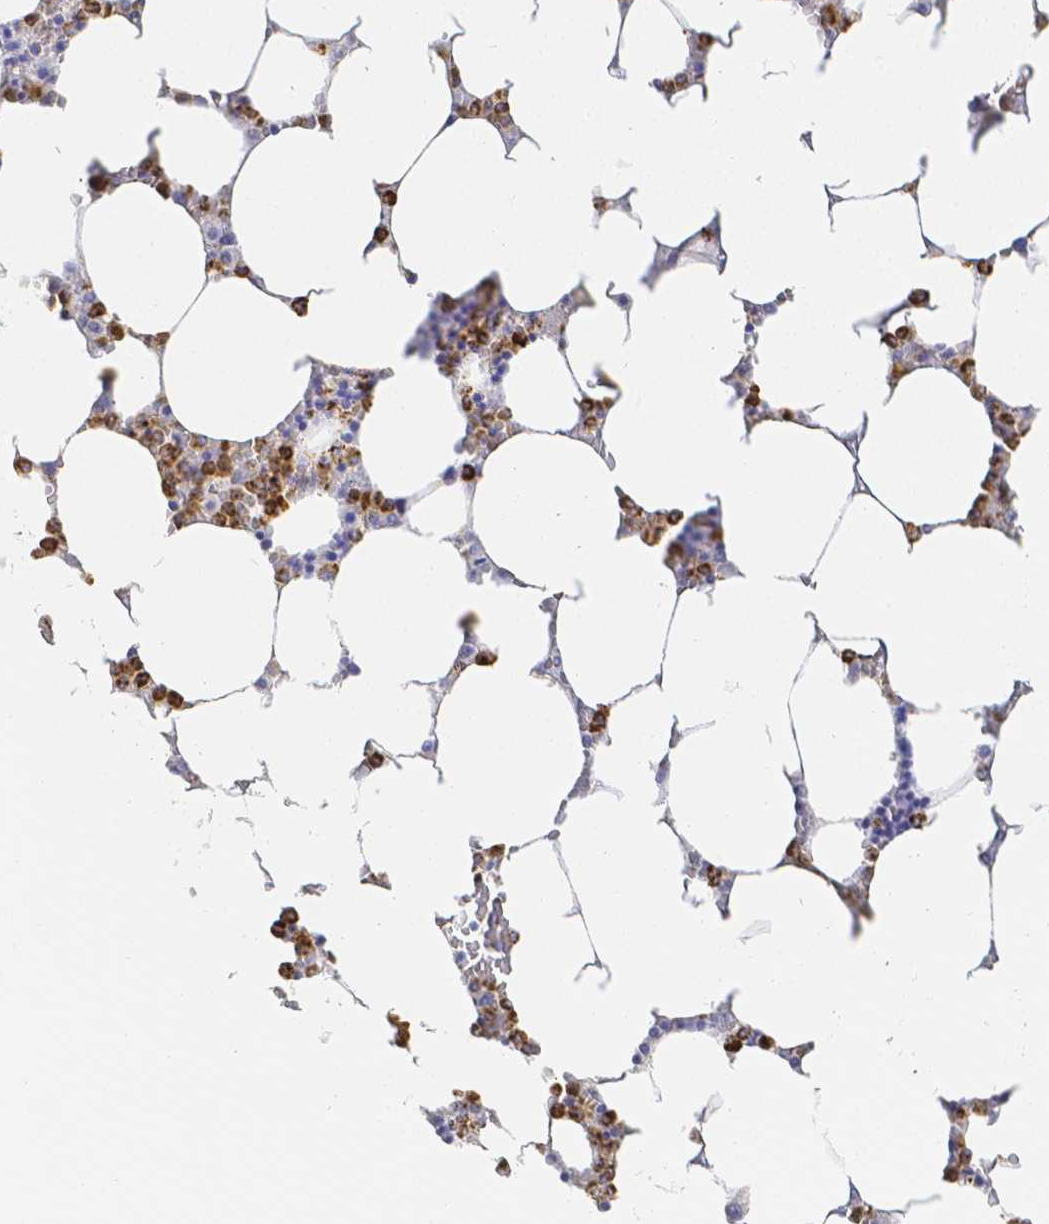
{"staining": {"intensity": "strong", "quantity": "<25%", "location": "cytoplasmic/membranous"}, "tissue": "bone marrow", "cell_type": "Hematopoietic cells", "image_type": "normal", "snomed": [{"axis": "morphology", "description": "Normal tissue, NOS"}, {"axis": "topography", "description": "Bone marrow"}], "caption": "Unremarkable bone marrow was stained to show a protein in brown. There is medium levels of strong cytoplasmic/membranous expression in approximately <25% of hematopoietic cells.", "gene": "SMURF1", "patient": {"sex": "male", "age": 64}}